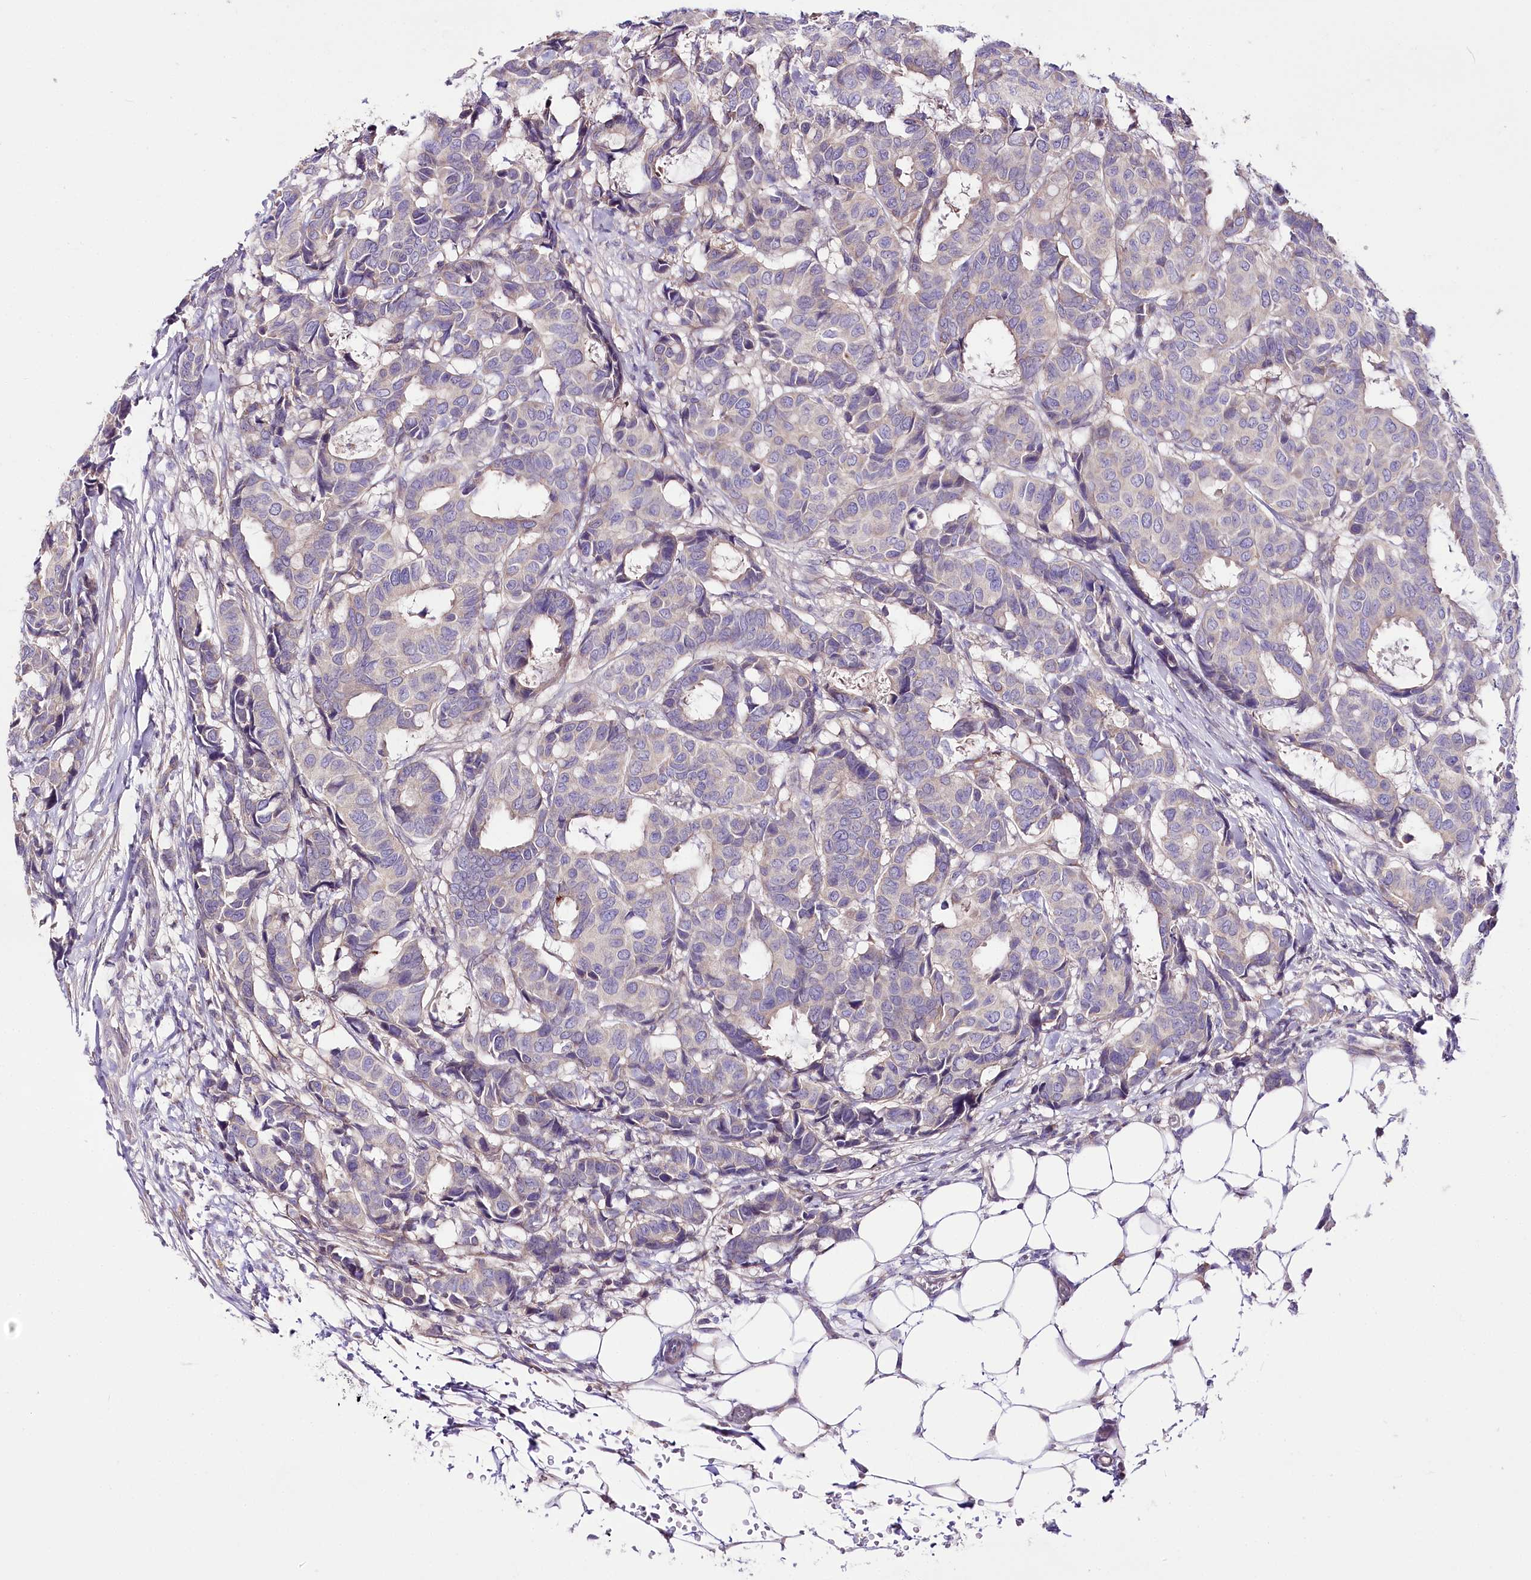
{"staining": {"intensity": "negative", "quantity": "none", "location": "none"}, "tissue": "breast cancer", "cell_type": "Tumor cells", "image_type": "cancer", "snomed": [{"axis": "morphology", "description": "Duct carcinoma"}, {"axis": "topography", "description": "Breast"}], "caption": "High magnification brightfield microscopy of breast cancer (infiltrating ductal carcinoma) stained with DAB (3,3'-diaminobenzidine) (brown) and counterstained with hematoxylin (blue): tumor cells show no significant expression.", "gene": "LRRC14B", "patient": {"sex": "female", "age": 87}}